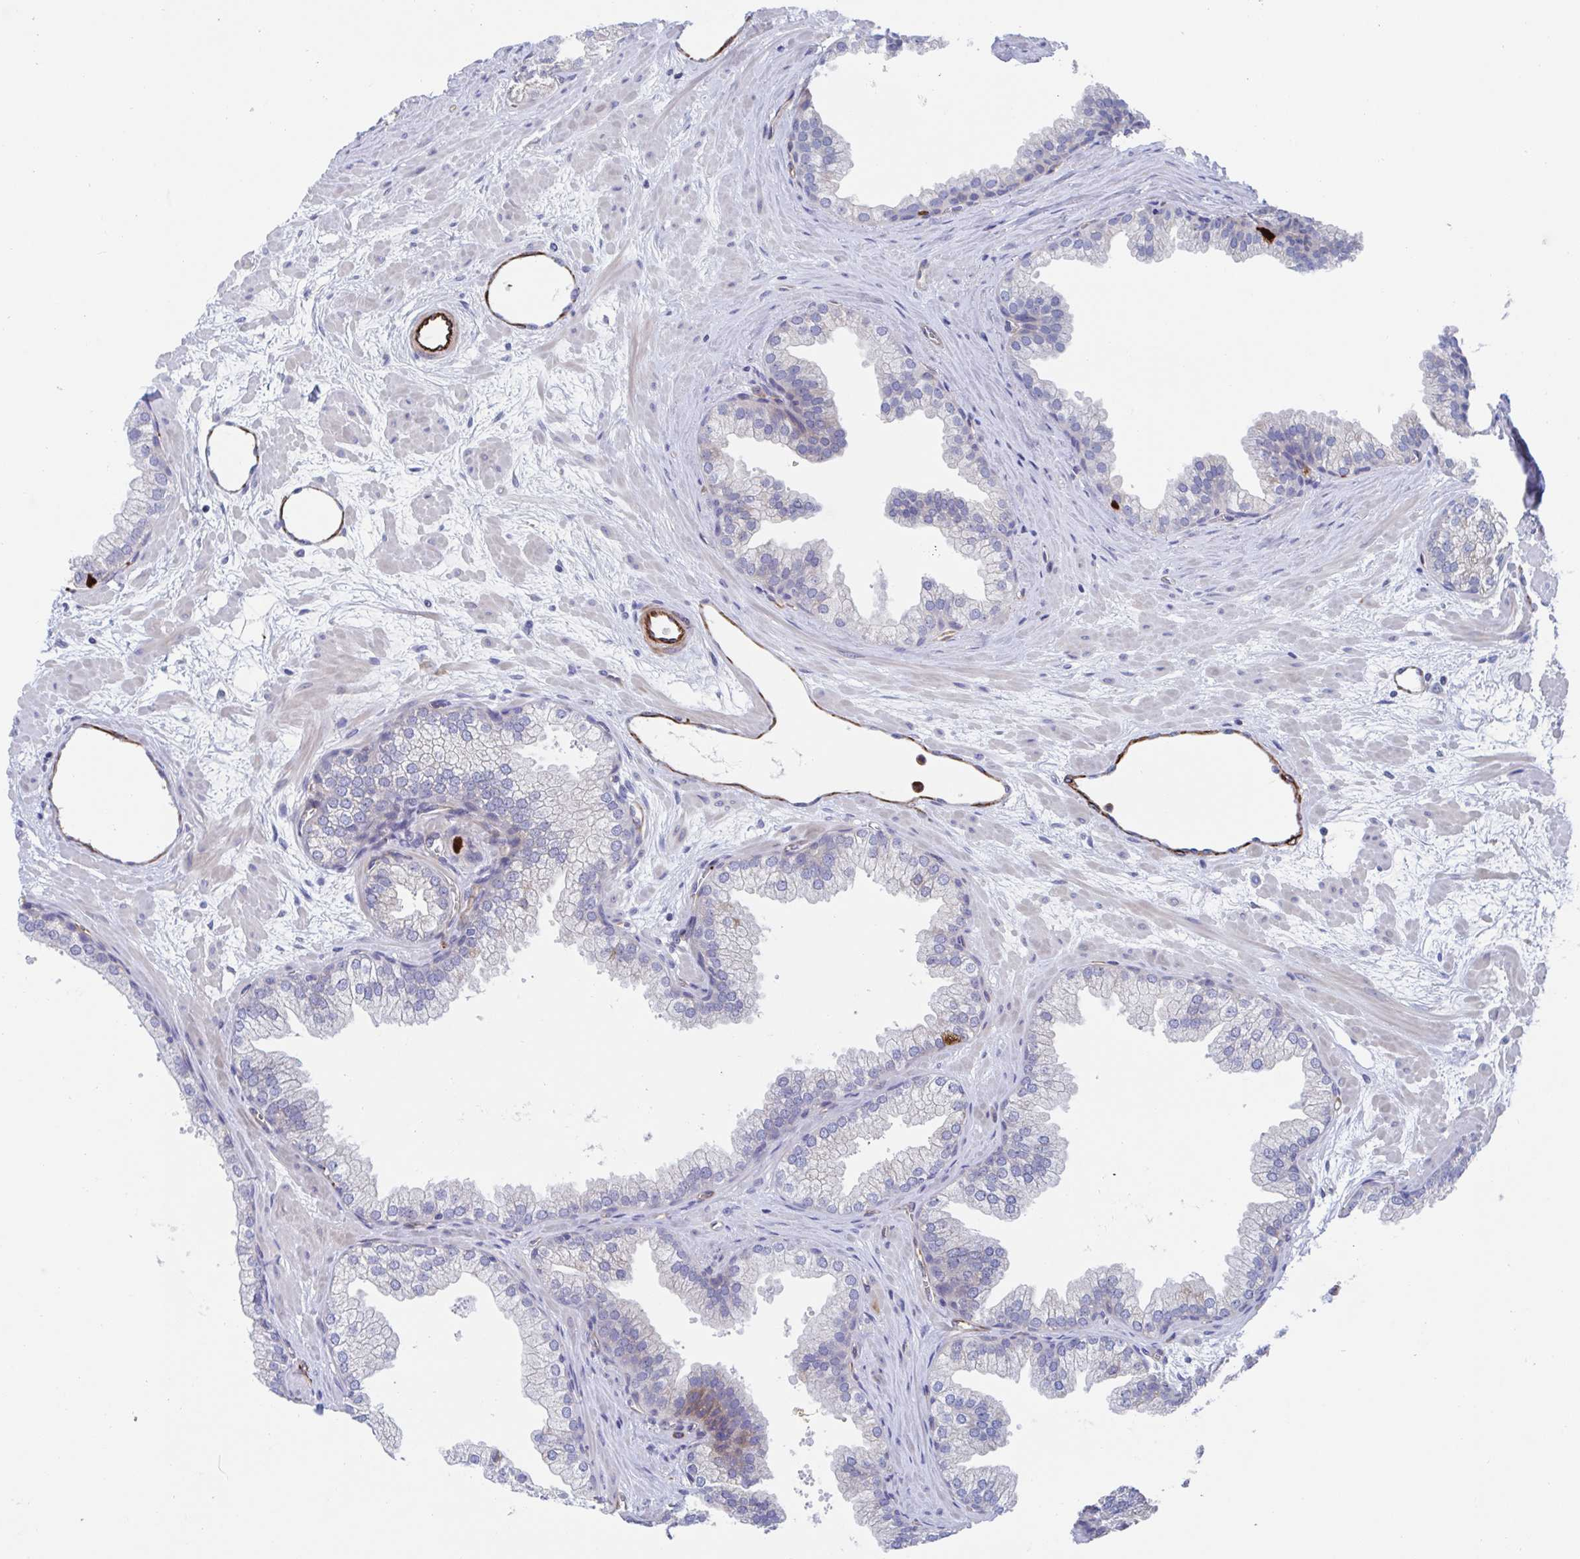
{"staining": {"intensity": "negative", "quantity": "none", "location": "none"}, "tissue": "prostate", "cell_type": "Glandular cells", "image_type": "normal", "snomed": [{"axis": "morphology", "description": "Normal tissue, NOS"}, {"axis": "topography", "description": "Prostate"}], "caption": "DAB (3,3'-diaminobenzidine) immunohistochemical staining of benign prostate exhibits no significant positivity in glandular cells.", "gene": "KLC3", "patient": {"sex": "male", "age": 37}}